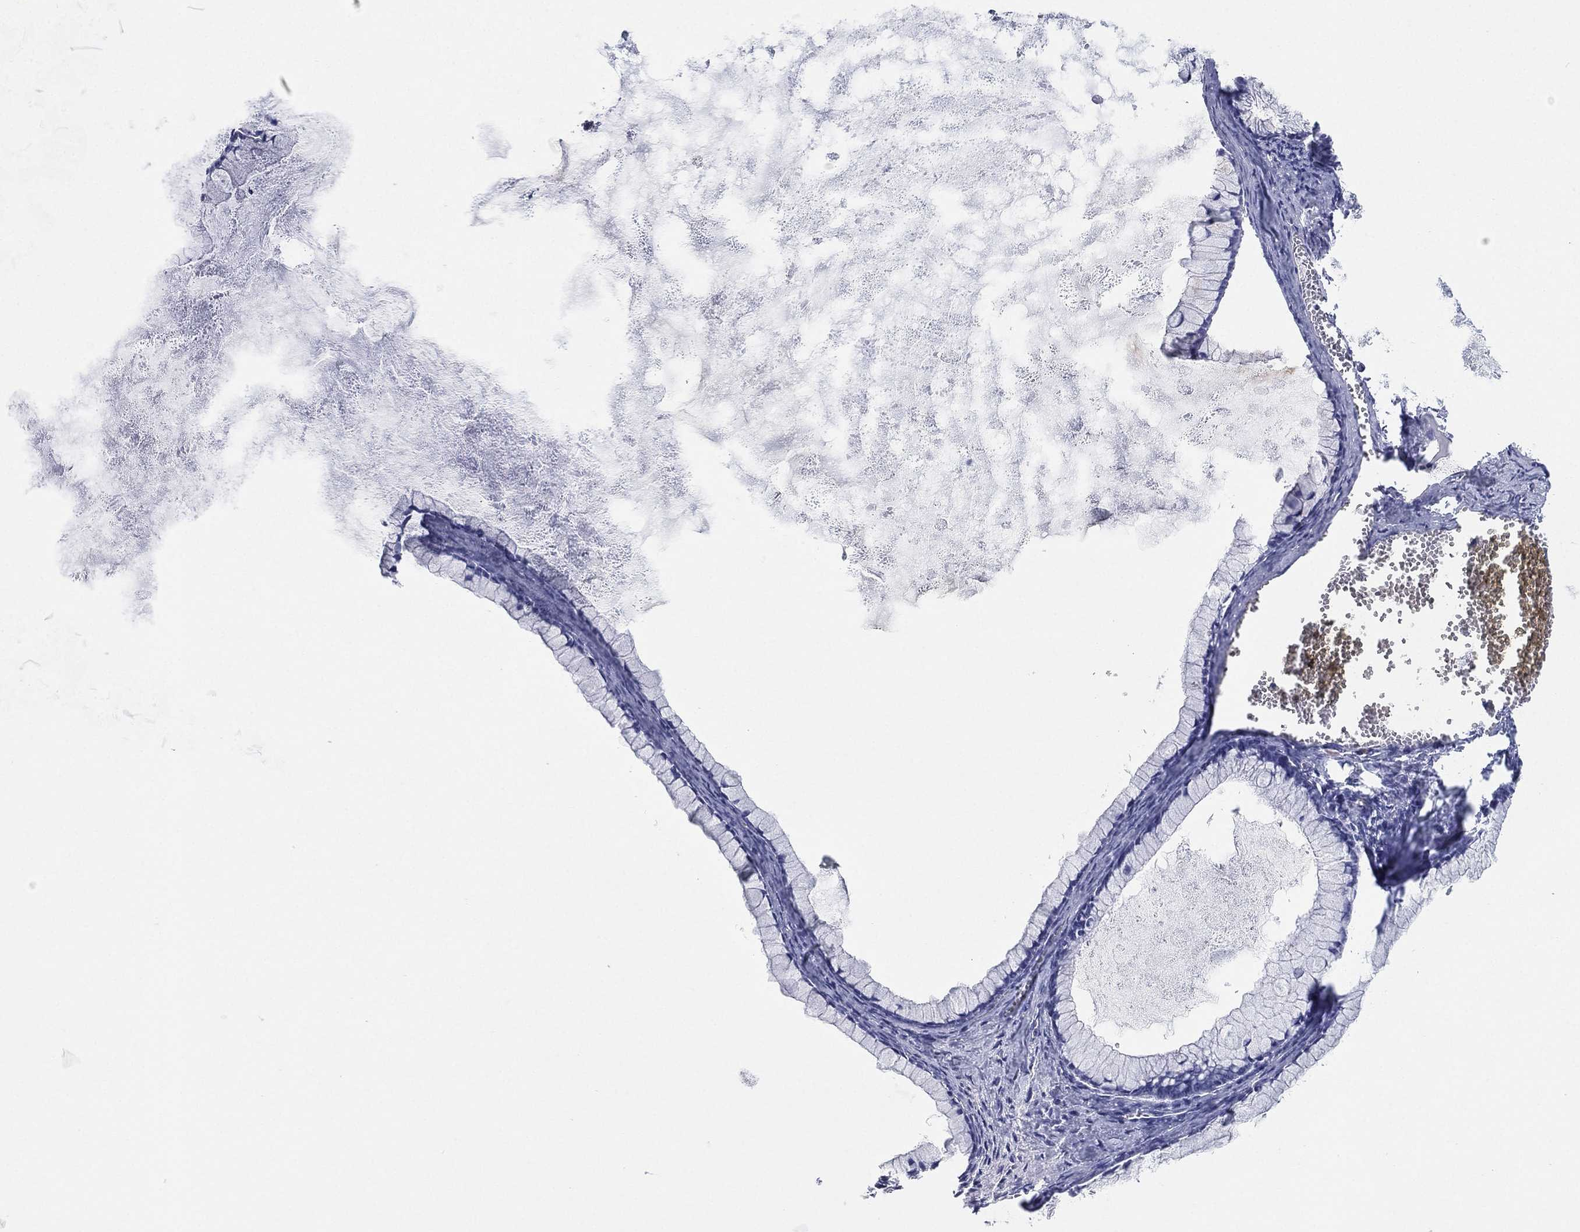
{"staining": {"intensity": "negative", "quantity": "none", "location": "none"}, "tissue": "ovarian cancer", "cell_type": "Tumor cells", "image_type": "cancer", "snomed": [{"axis": "morphology", "description": "Cystadenocarcinoma, mucinous, NOS"}, {"axis": "topography", "description": "Ovary"}], "caption": "High magnification brightfield microscopy of mucinous cystadenocarcinoma (ovarian) stained with DAB (brown) and counterstained with hematoxylin (blue): tumor cells show no significant positivity. Nuclei are stained in blue.", "gene": "CD79A", "patient": {"sex": "female", "age": 41}}